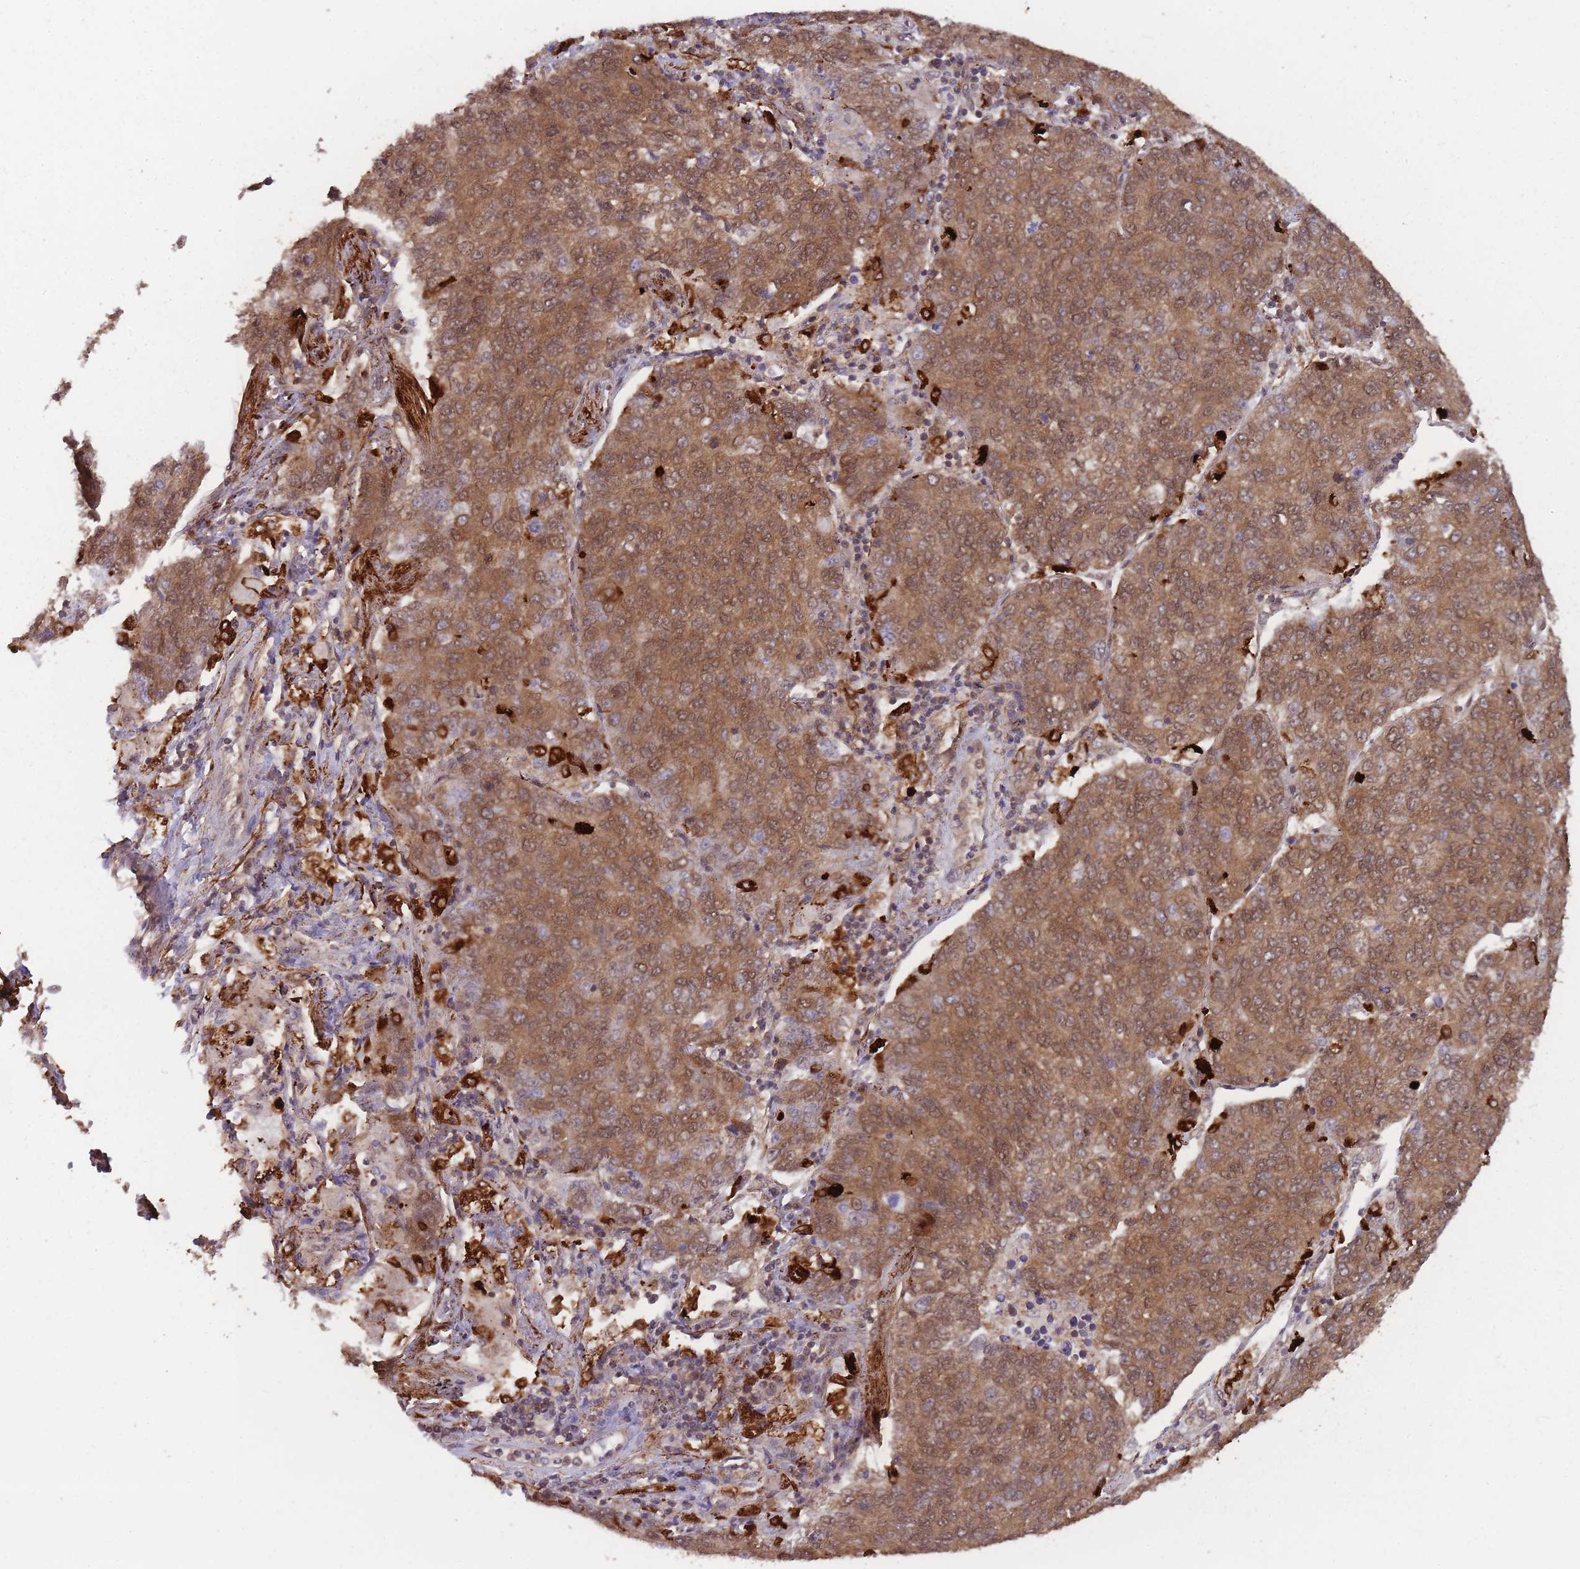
{"staining": {"intensity": "moderate", "quantity": ">75%", "location": "cytoplasmic/membranous,nuclear"}, "tissue": "lung cancer", "cell_type": "Tumor cells", "image_type": "cancer", "snomed": [{"axis": "morphology", "description": "Adenocarcinoma, NOS"}, {"axis": "topography", "description": "Lung"}], "caption": "Tumor cells exhibit medium levels of moderate cytoplasmic/membranous and nuclear staining in about >75% of cells in lung adenocarcinoma.", "gene": "PPP6R3", "patient": {"sex": "male", "age": 49}}